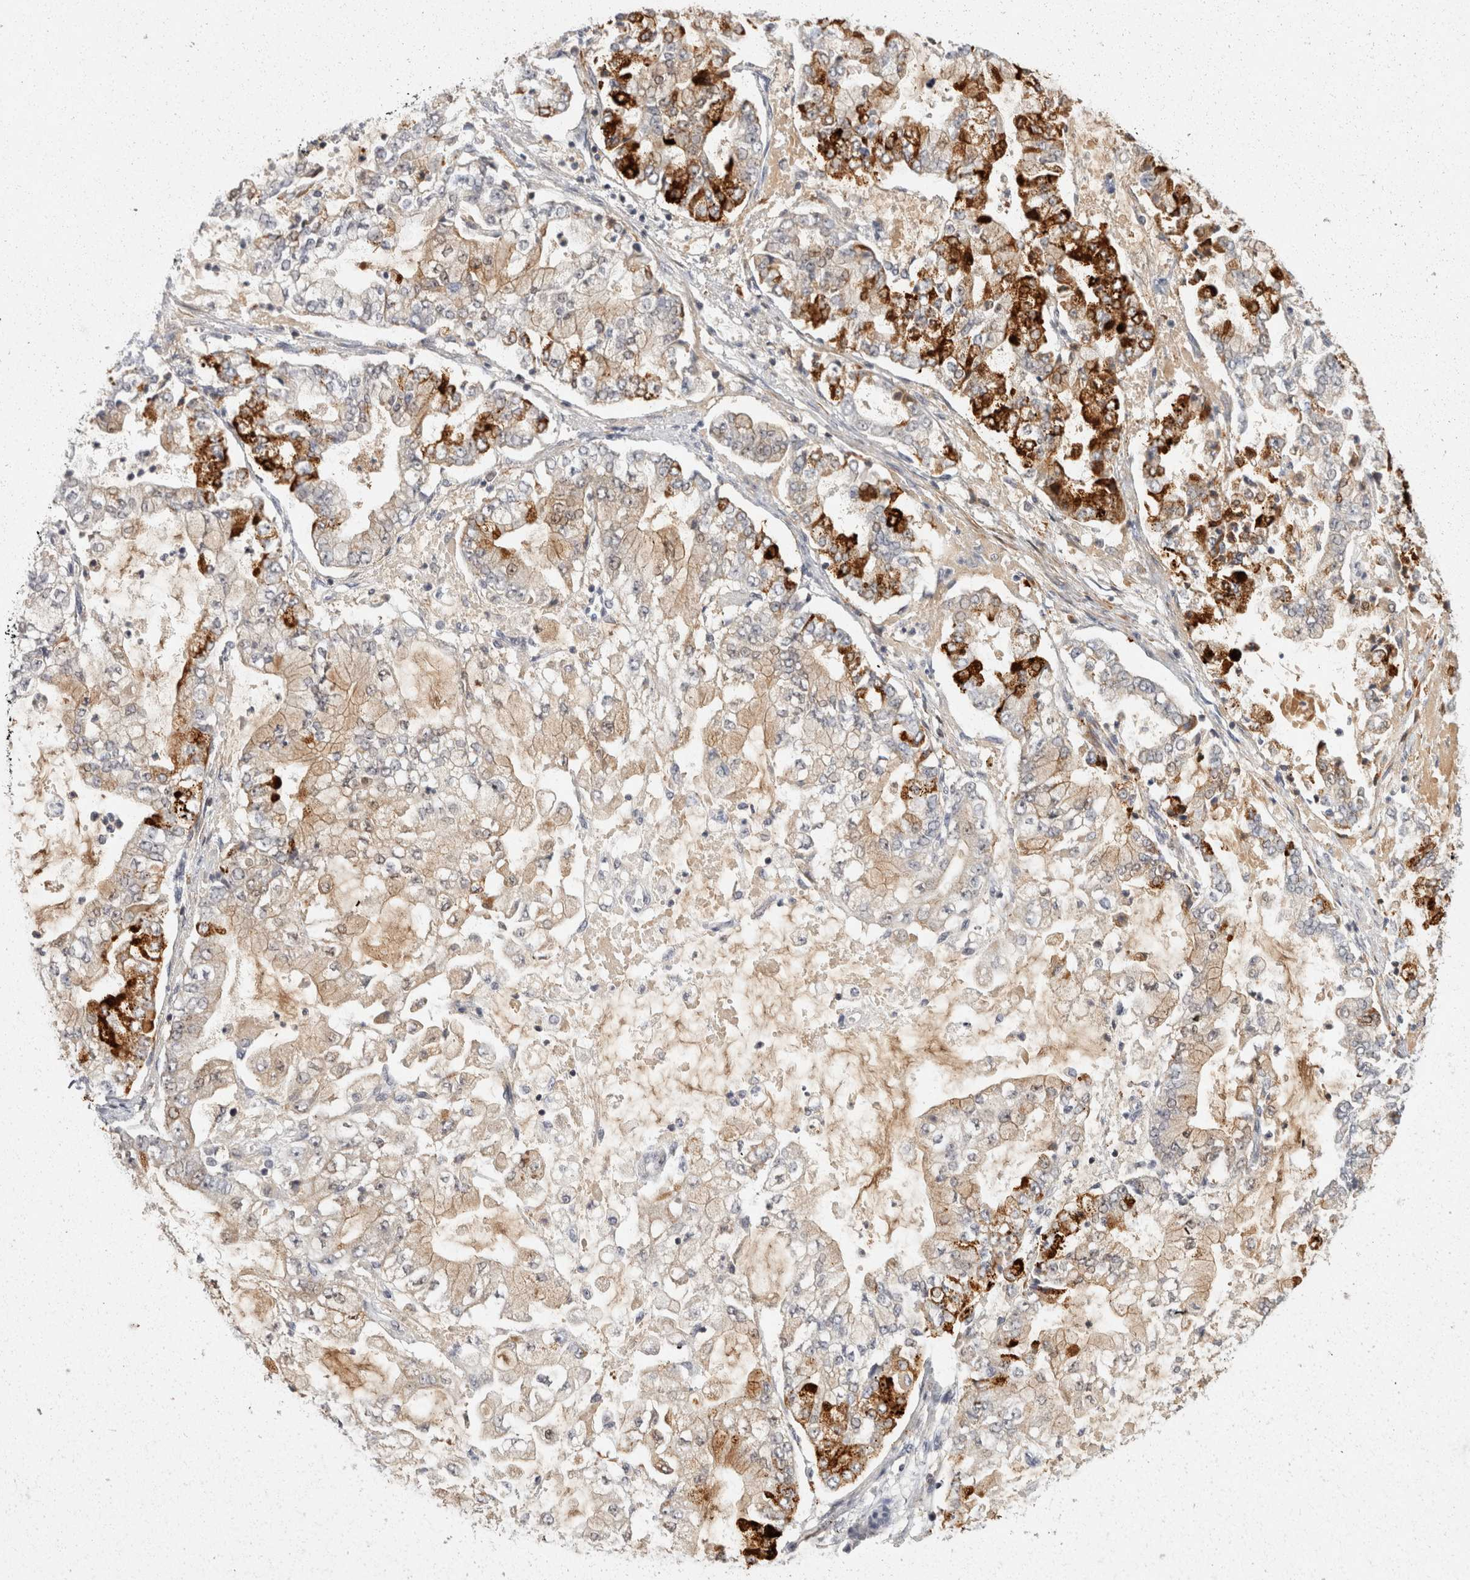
{"staining": {"intensity": "strong", "quantity": "<25%", "location": "cytoplasmic/membranous"}, "tissue": "stomach cancer", "cell_type": "Tumor cells", "image_type": "cancer", "snomed": [{"axis": "morphology", "description": "Adenocarcinoma, NOS"}, {"axis": "topography", "description": "Stomach"}], "caption": "Immunohistochemistry micrograph of stomach adenocarcinoma stained for a protein (brown), which reveals medium levels of strong cytoplasmic/membranous positivity in approximately <25% of tumor cells.", "gene": "ACAT2", "patient": {"sex": "male", "age": 76}}